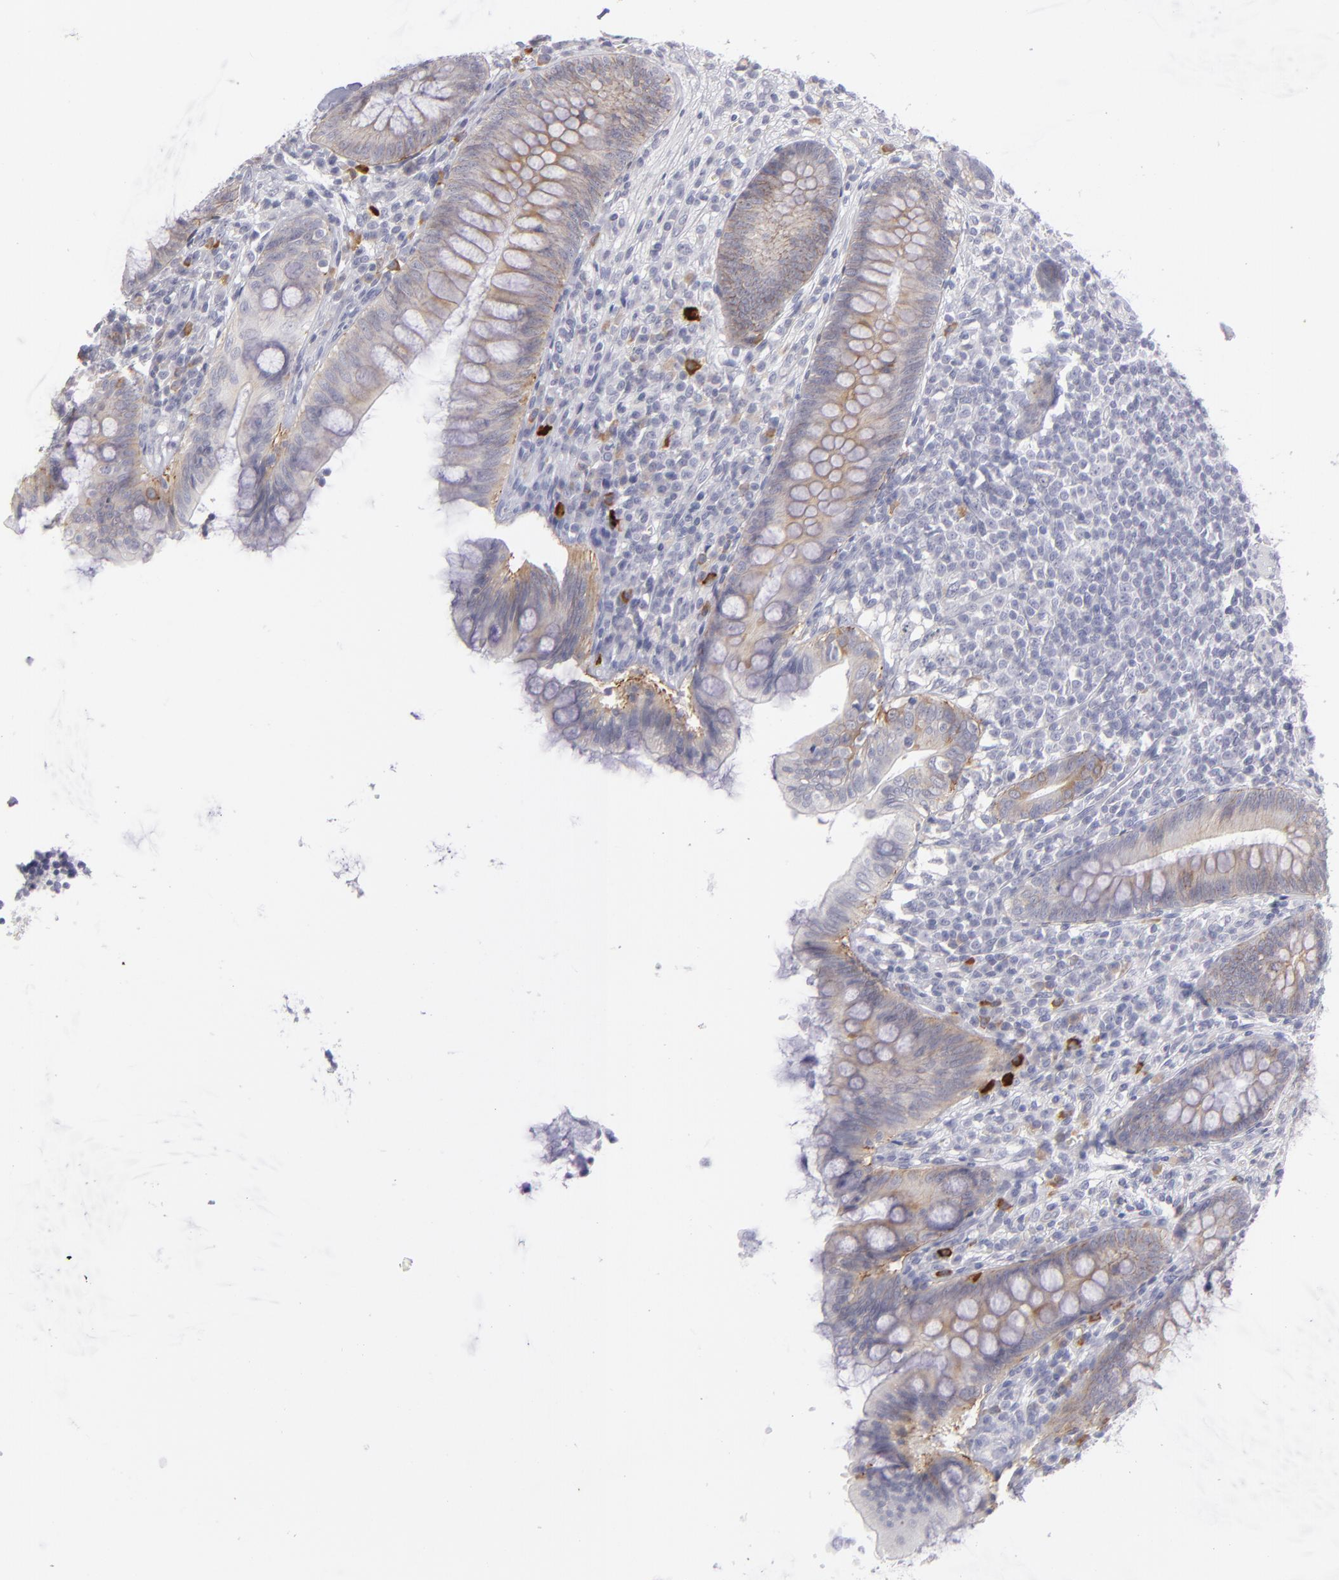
{"staining": {"intensity": "weak", "quantity": ">75%", "location": "cytoplasmic/membranous"}, "tissue": "appendix", "cell_type": "Glandular cells", "image_type": "normal", "snomed": [{"axis": "morphology", "description": "Normal tissue, NOS"}, {"axis": "topography", "description": "Appendix"}], "caption": "DAB immunohistochemical staining of unremarkable human appendix demonstrates weak cytoplasmic/membranous protein staining in approximately >75% of glandular cells.", "gene": "ITGB4", "patient": {"sex": "female", "age": 66}}